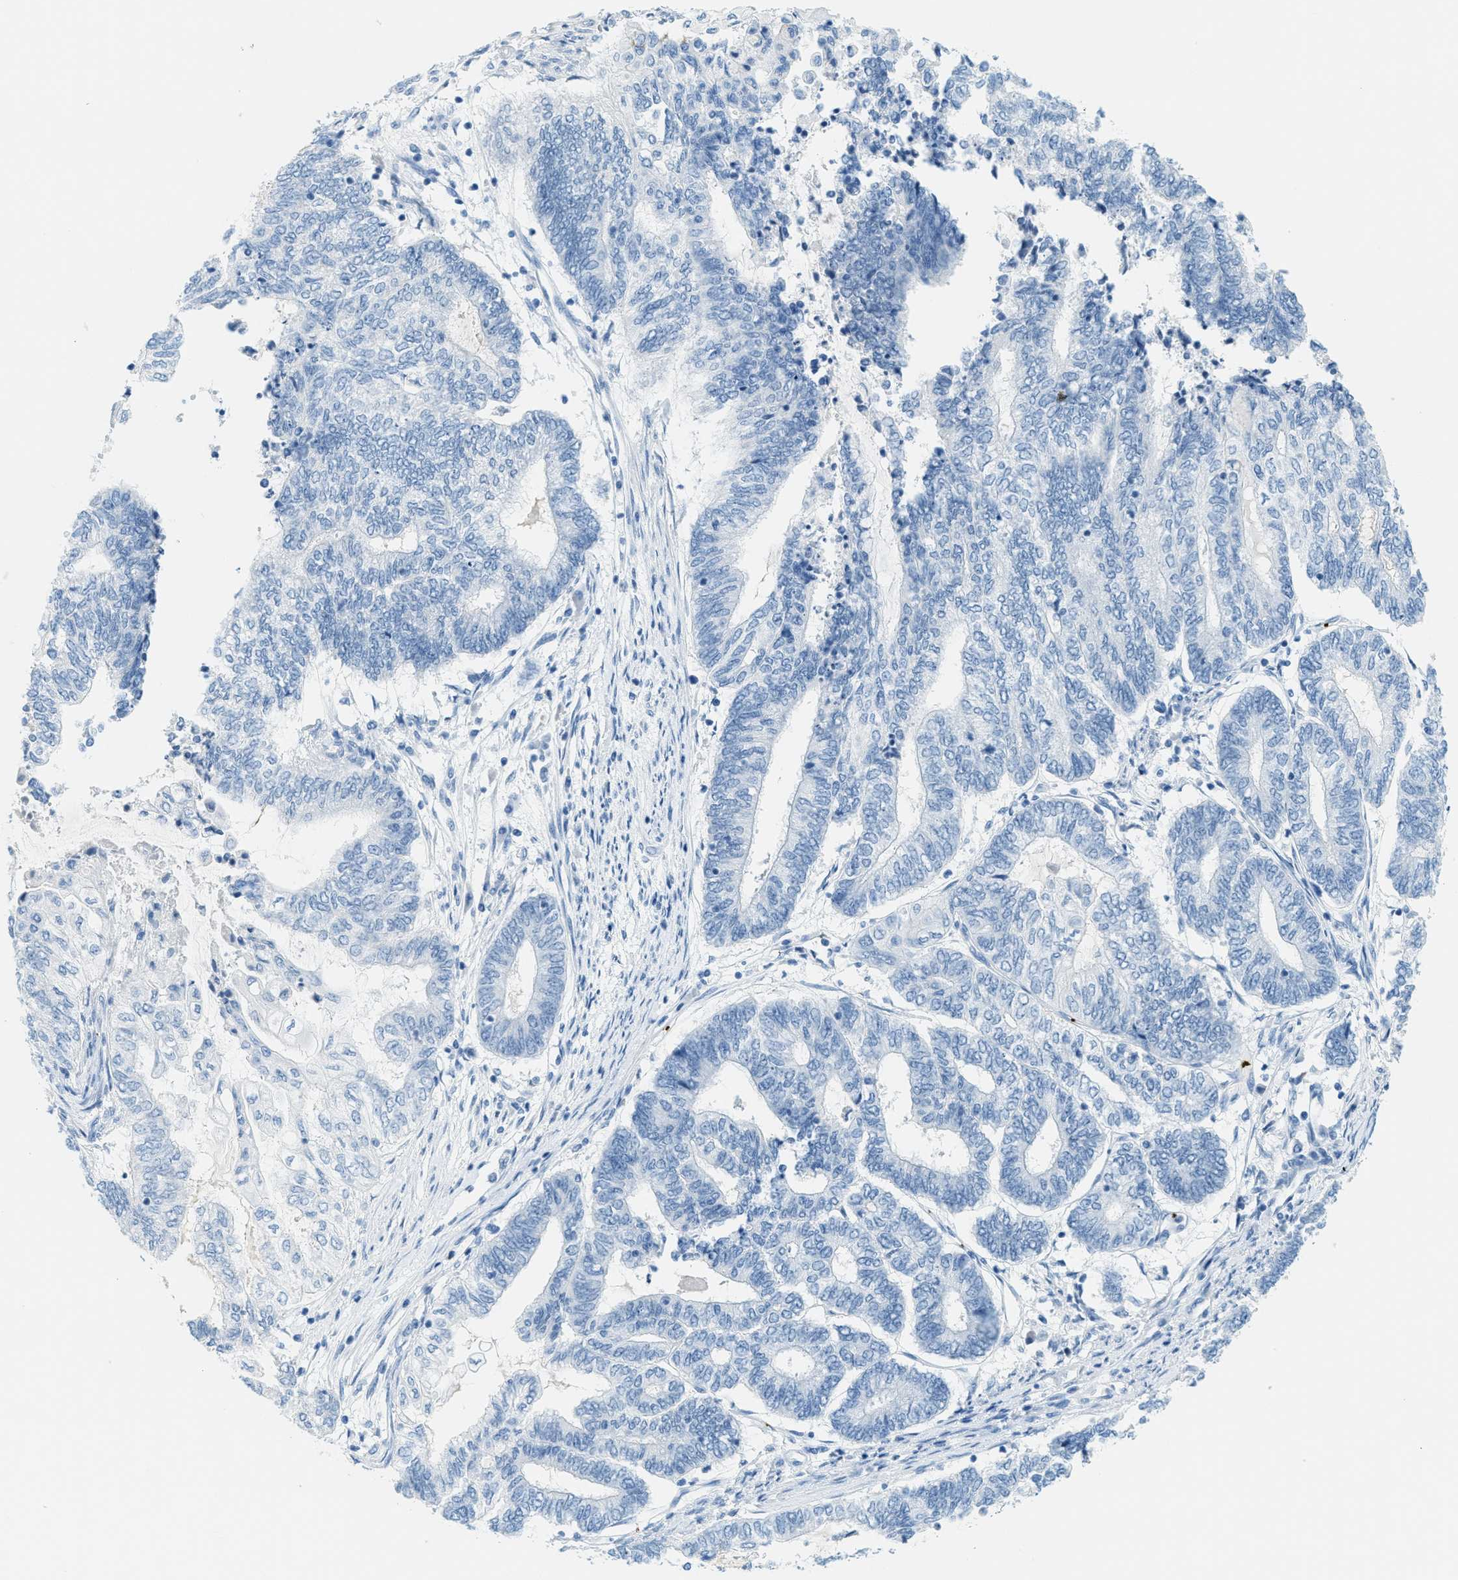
{"staining": {"intensity": "negative", "quantity": "none", "location": "none"}, "tissue": "endometrial cancer", "cell_type": "Tumor cells", "image_type": "cancer", "snomed": [{"axis": "morphology", "description": "Adenocarcinoma, NOS"}, {"axis": "topography", "description": "Uterus"}, {"axis": "topography", "description": "Endometrium"}], "caption": "The photomicrograph shows no significant staining in tumor cells of endometrial adenocarcinoma. (Brightfield microscopy of DAB (3,3'-diaminobenzidine) immunohistochemistry at high magnification).", "gene": "PPBP", "patient": {"sex": "female", "age": 70}}